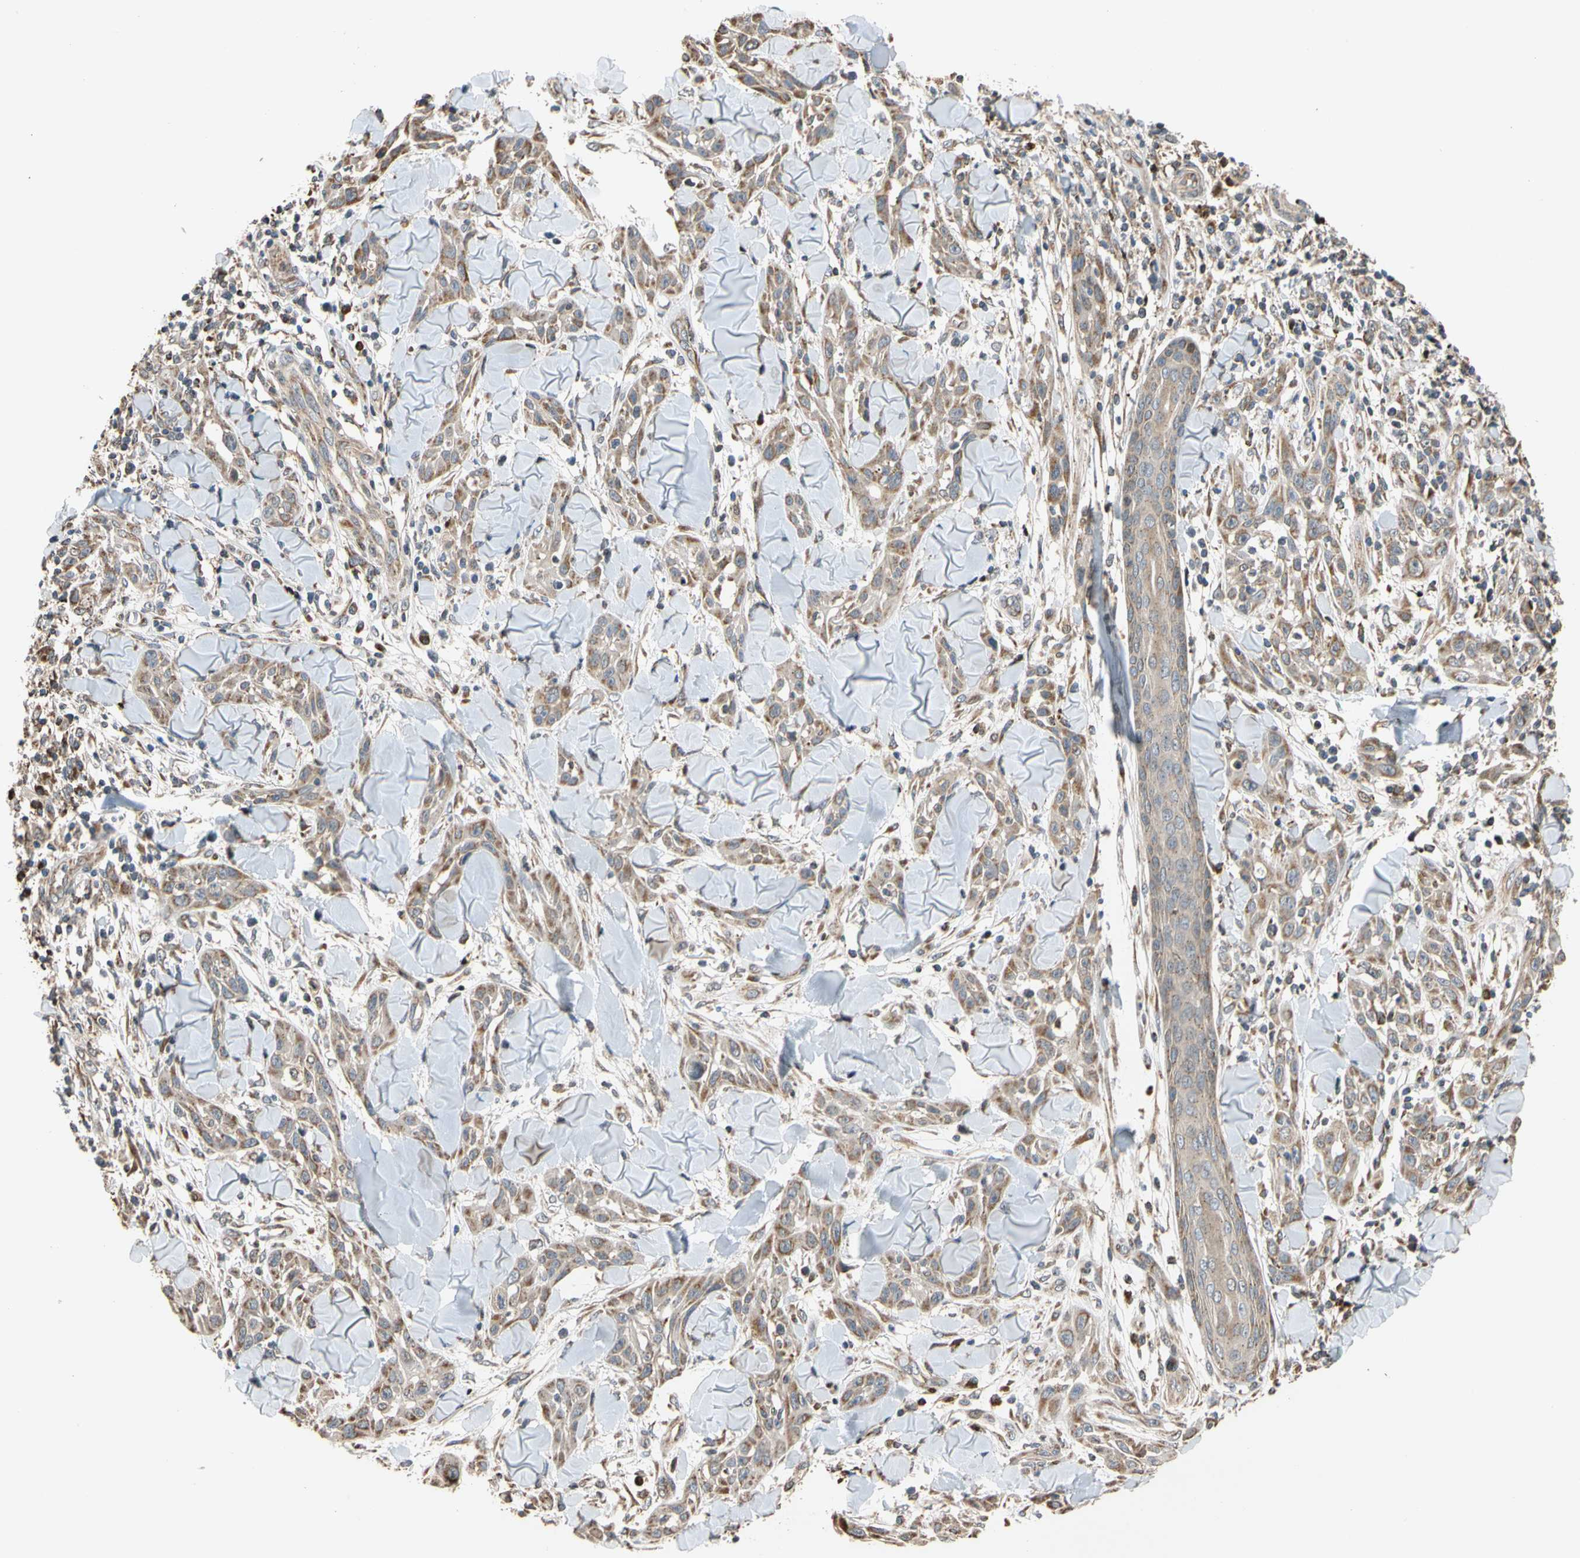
{"staining": {"intensity": "moderate", "quantity": ">75%", "location": "cytoplasmic/membranous"}, "tissue": "skin cancer", "cell_type": "Tumor cells", "image_type": "cancer", "snomed": [{"axis": "morphology", "description": "Squamous cell carcinoma, NOS"}, {"axis": "topography", "description": "Skin"}], "caption": "IHC histopathology image of neoplastic tissue: human skin cancer stained using immunohistochemistry (IHC) demonstrates medium levels of moderate protein expression localized specifically in the cytoplasmic/membranous of tumor cells, appearing as a cytoplasmic/membranous brown color.", "gene": "IP6K2", "patient": {"sex": "male", "age": 24}}